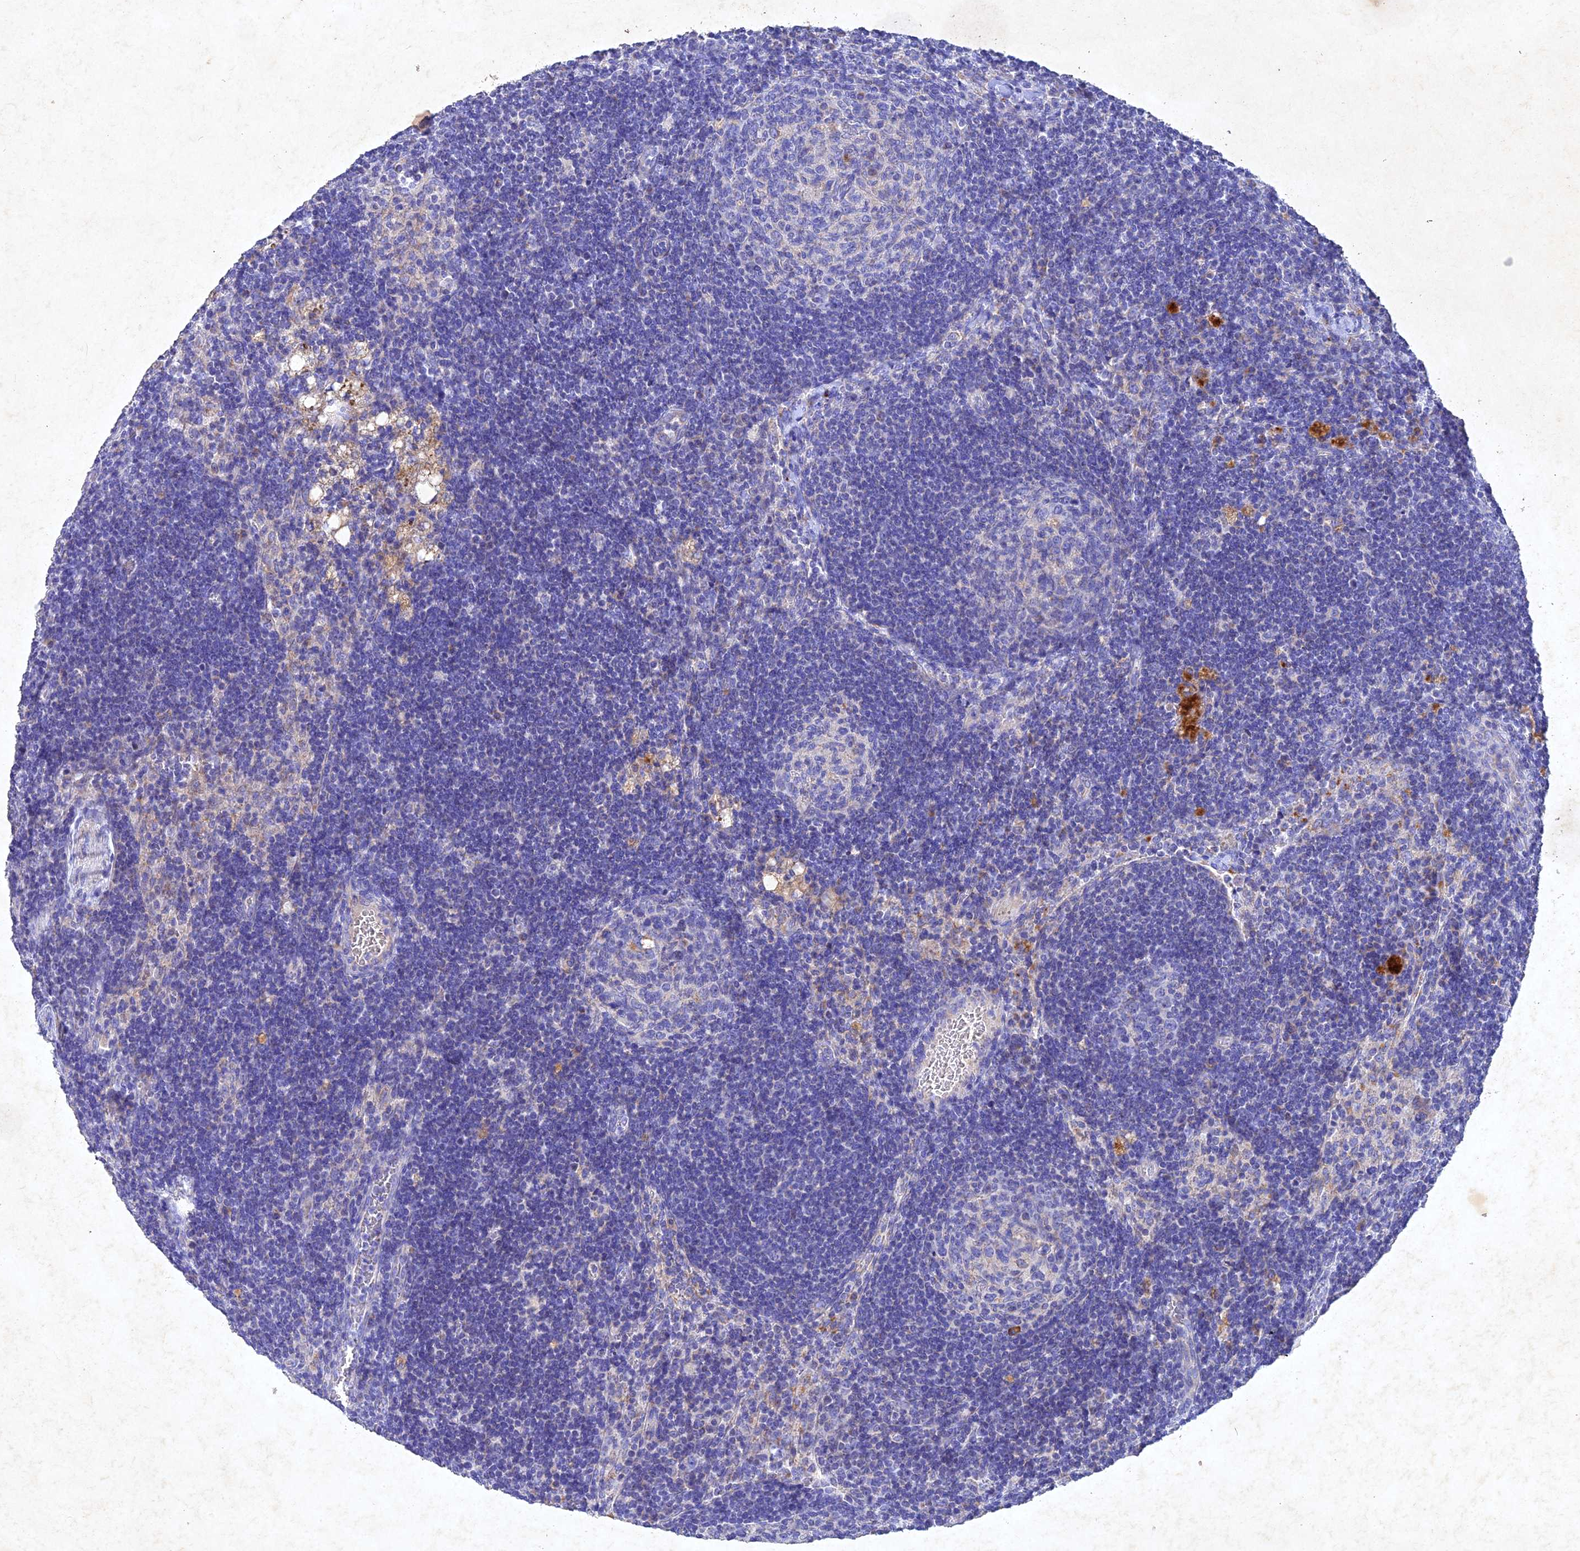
{"staining": {"intensity": "moderate", "quantity": "<25%", "location": "cytoplasmic/membranous"}, "tissue": "lymph node", "cell_type": "Germinal center cells", "image_type": "normal", "snomed": [{"axis": "morphology", "description": "Normal tissue, NOS"}, {"axis": "topography", "description": "Lymph node"}], "caption": "Immunohistochemistry of unremarkable human lymph node displays low levels of moderate cytoplasmic/membranous expression in about <25% of germinal center cells. (Stains: DAB in brown, nuclei in blue, Microscopy: brightfield microscopy at high magnification).", "gene": "NDUFV1", "patient": {"sex": "female", "age": 73}}